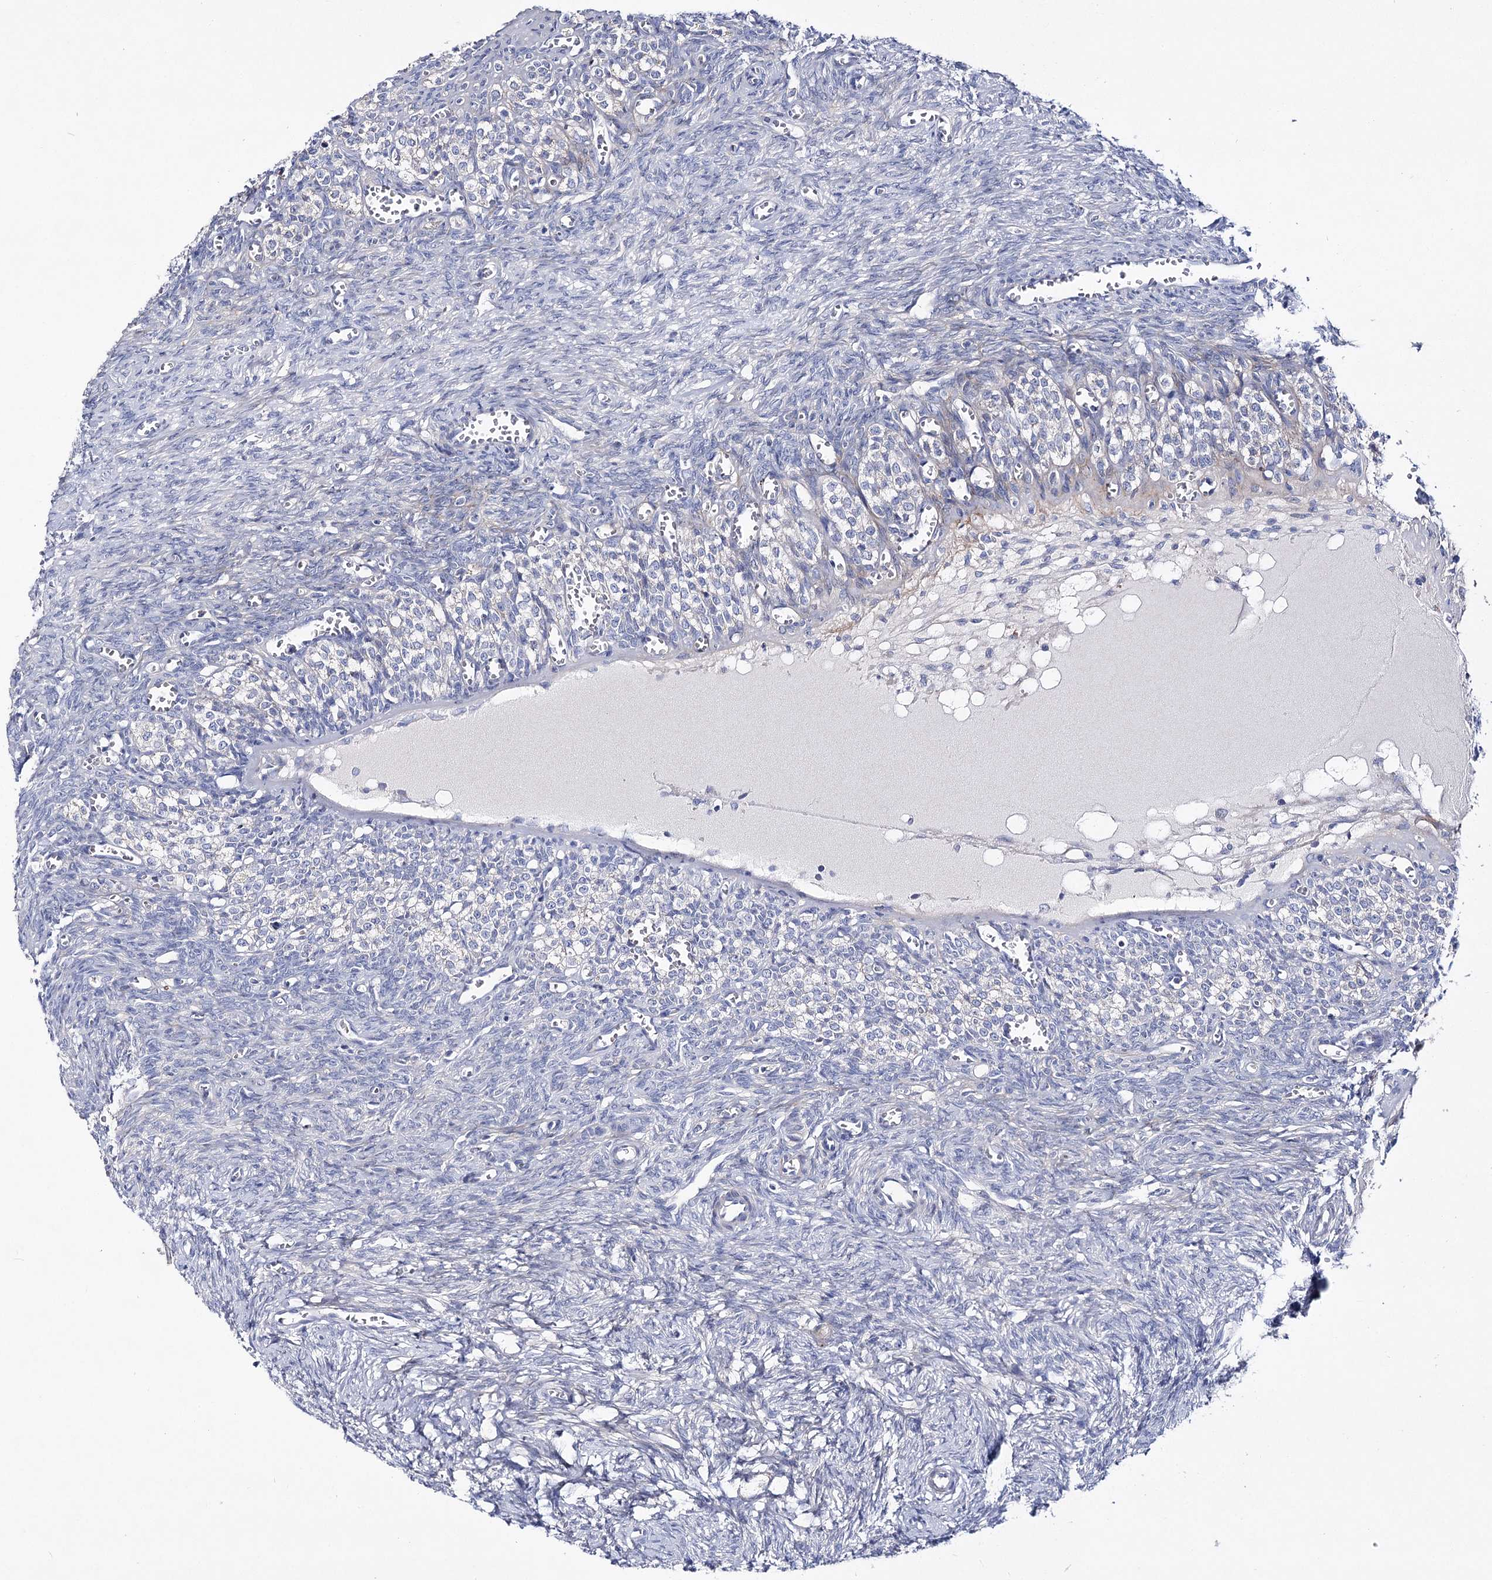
{"staining": {"intensity": "weak", "quantity": ">75%", "location": "cytoplasmic/membranous"}, "tissue": "ovary", "cell_type": "Follicle cells", "image_type": "normal", "snomed": [{"axis": "morphology", "description": "Normal tissue, NOS"}, {"axis": "topography", "description": "Ovary"}], "caption": "Brown immunohistochemical staining in benign human ovary exhibits weak cytoplasmic/membranous staining in approximately >75% of follicle cells. (brown staining indicates protein expression, while blue staining denotes nuclei).", "gene": "LRRC14B", "patient": {"sex": "female", "age": 27}}